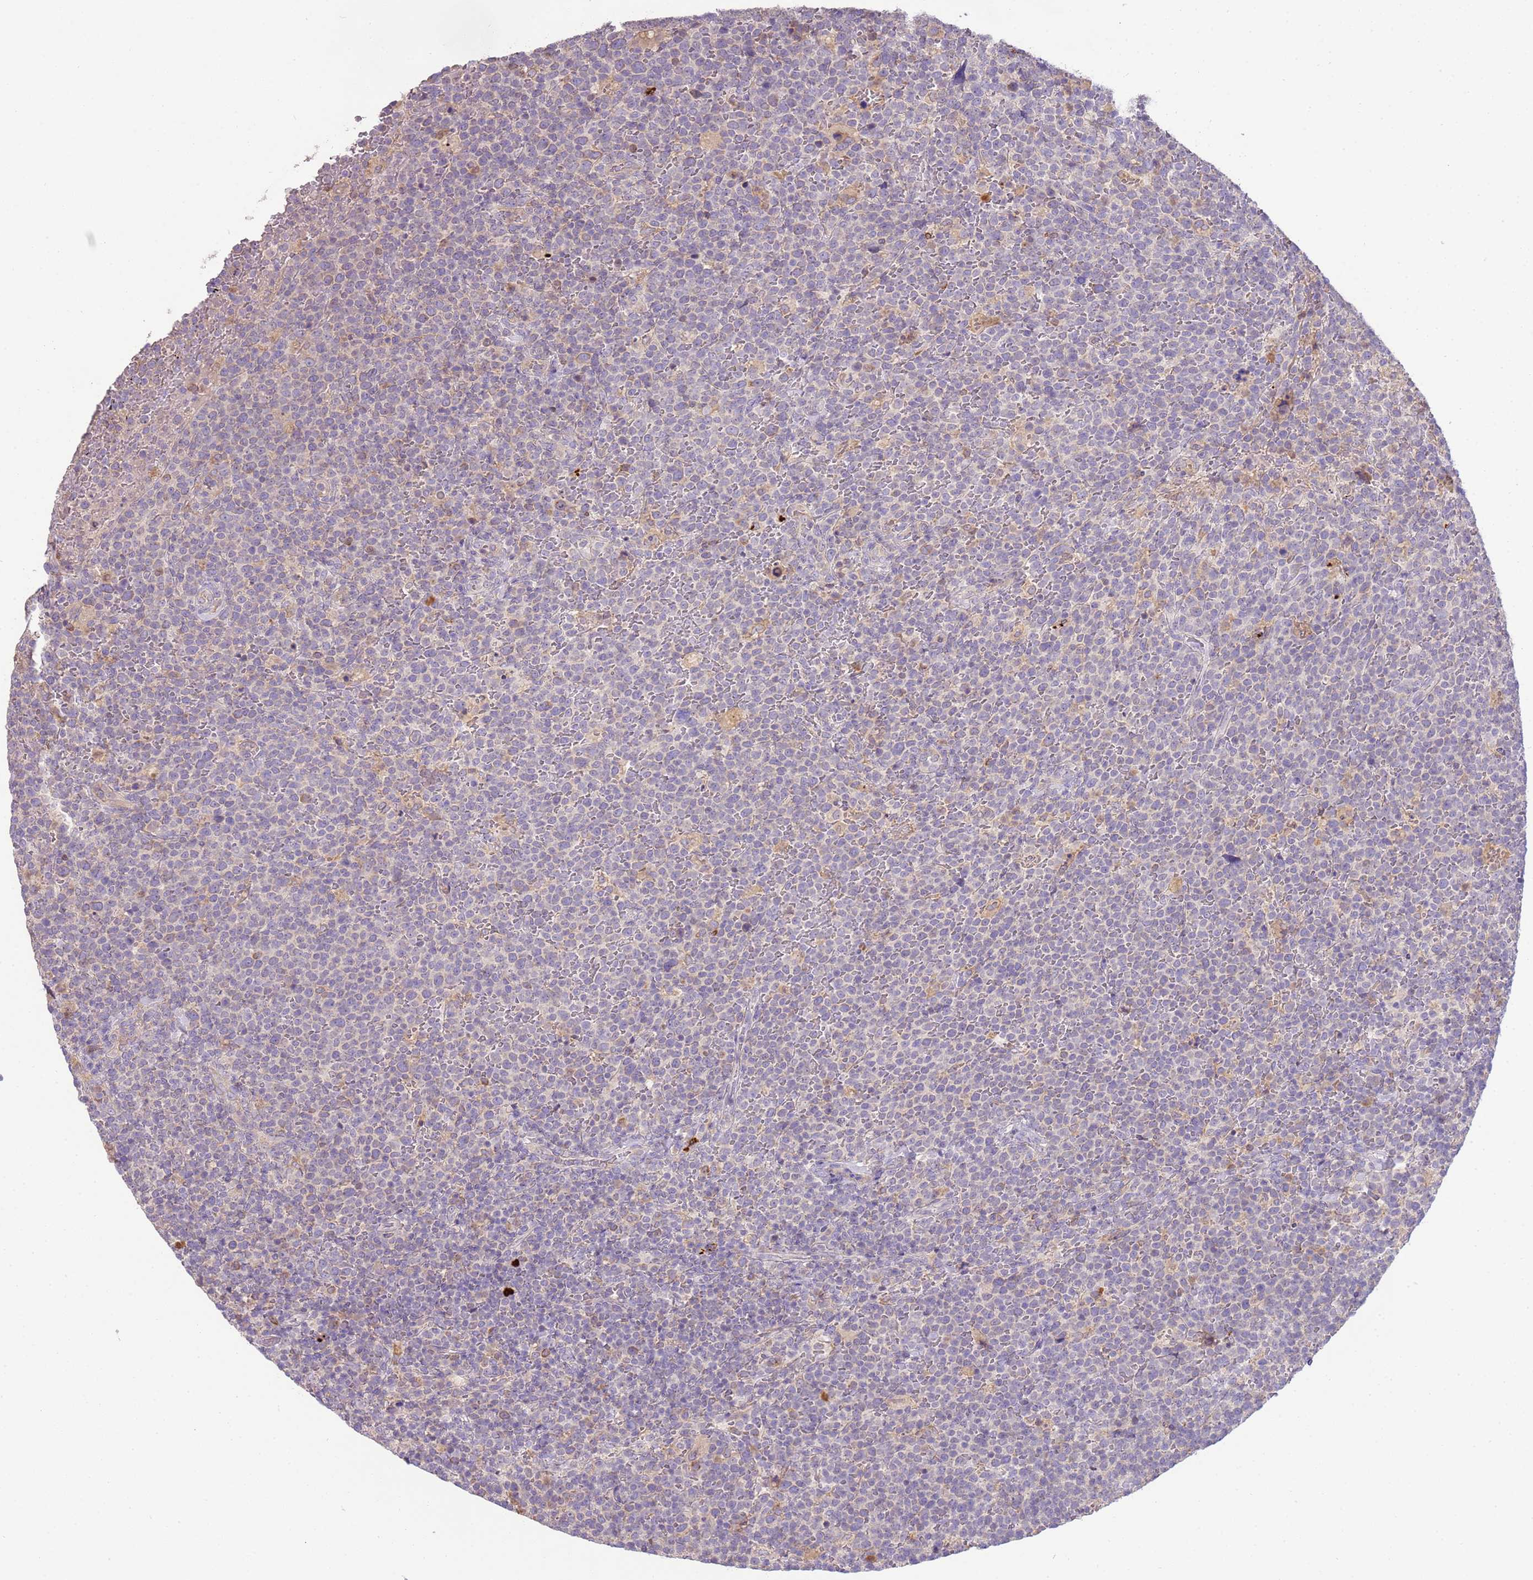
{"staining": {"intensity": "negative", "quantity": "none", "location": "none"}, "tissue": "lymphoma", "cell_type": "Tumor cells", "image_type": "cancer", "snomed": [{"axis": "morphology", "description": "Malignant lymphoma, non-Hodgkin's type, High grade"}, {"axis": "topography", "description": "Lymph node"}], "caption": "High magnification brightfield microscopy of malignant lymphoma, non-Hodgkin's type (high-grade) stained with DAB (3,3'-diaminobenzidine) (brown) and counterstained with hematoxylin (blue): tumor cells show no significant expression.", "gene": "IL2RG", "patient": {"sex": "male", "age": 61}}